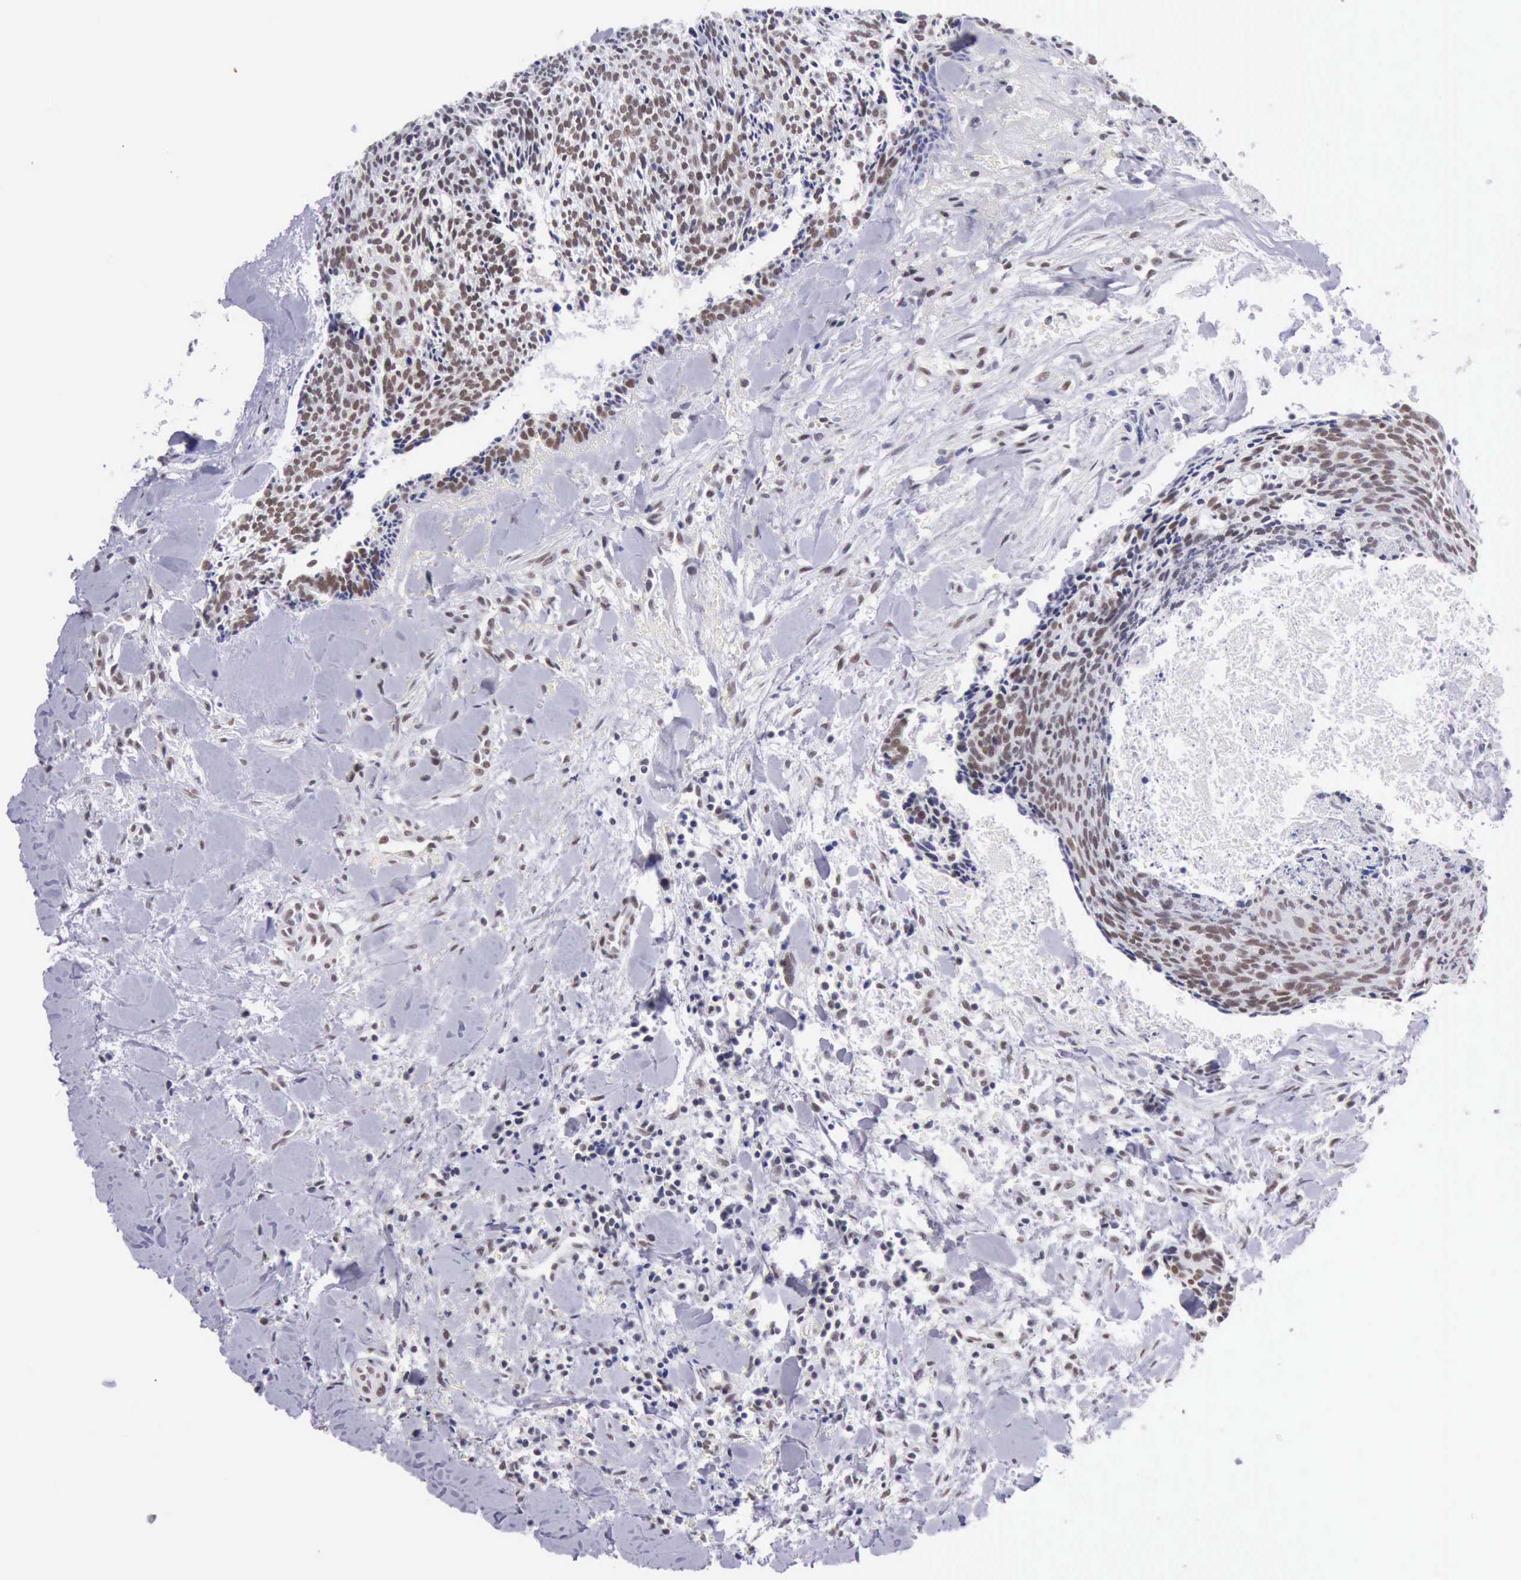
{"staining": {"intensity": "weak", "quantity": "25%-75%", "location": "nuclear"}, "tissue": "head and neck cancer", "cell_type": "Tumor cells", "image_type": "cancer", "snomed": [{"axis": "morphology", "description": "Squamous cell carcinoma, NOS"}, {"axis": "topography", "description": "Salivary gland"}, {"axis": "topography", "description": "Head-Neck"}], "caption": "This photomicrograph demonstrates immunohistochemistry staining of head and neck cancer, with low weak nuclear staining in approximately 25%-75% of tumor cells.", "gene": "EP300", "patient": {"sex": "male", "age": 70}}